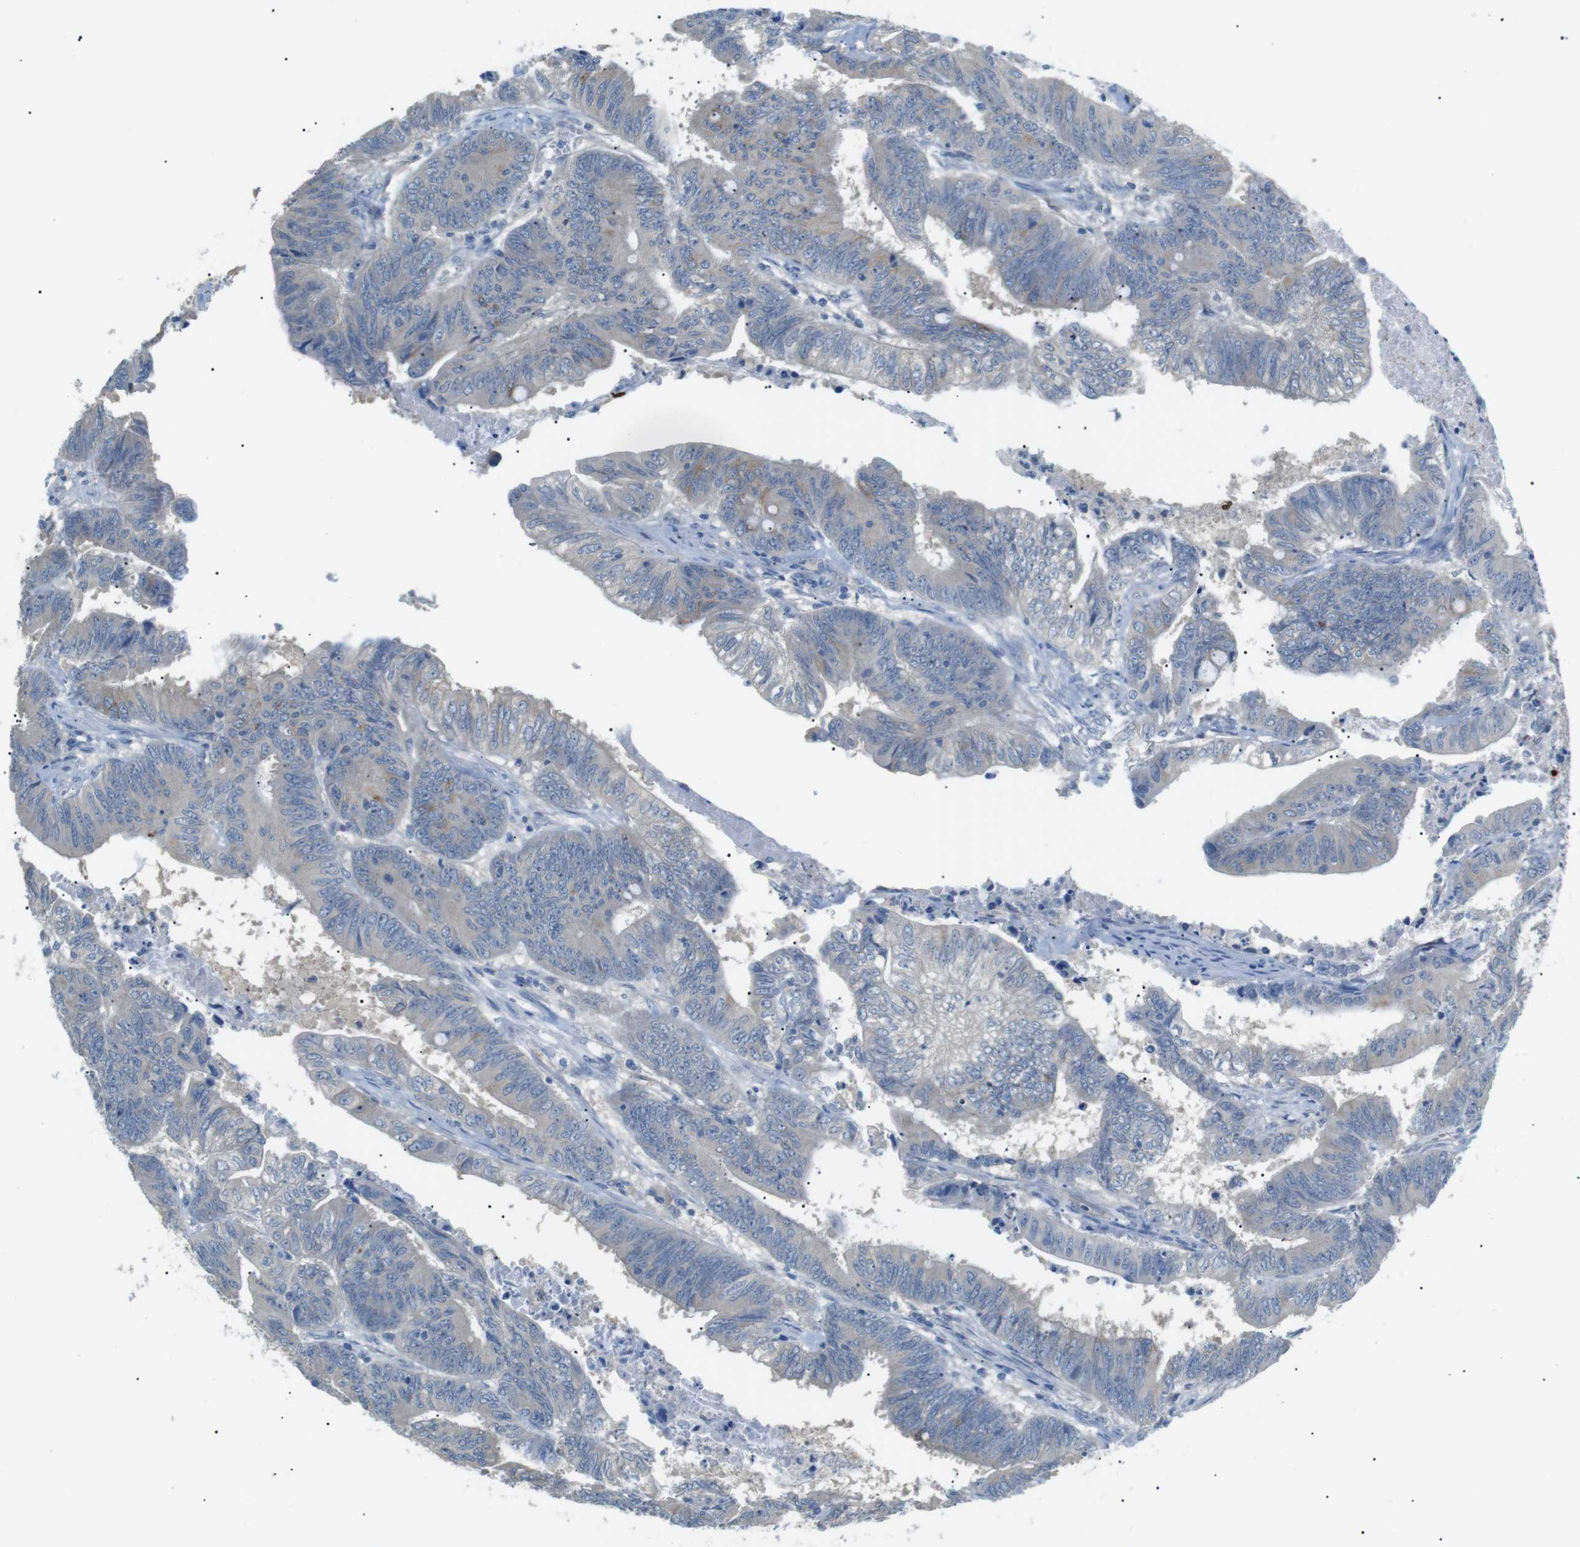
{"staining": {"intensity": "negative", "quantity": "none", "location": "none"}, "tissue": "colorectal cancer", "cell_type": "Tumor cells", "image_type": "cancer", "snomed": [{"axis": "morphology", "description": "Adenocarcinoma, NOS"}, {"axis": "topography", "description": "Colon"}], "caption": "Immunohistochemistry histopathology image of human colorectal cancer (adenocarcinoma) stained for a protein (brown), which displays no expression in tumor cells. (DAB (3,3'-diaminobenzidine) immunohistochemistry (IHC) with hematoxylin counter stain).", "gene": "CDH26", "patient": {"sex": "male", "age": 45}}